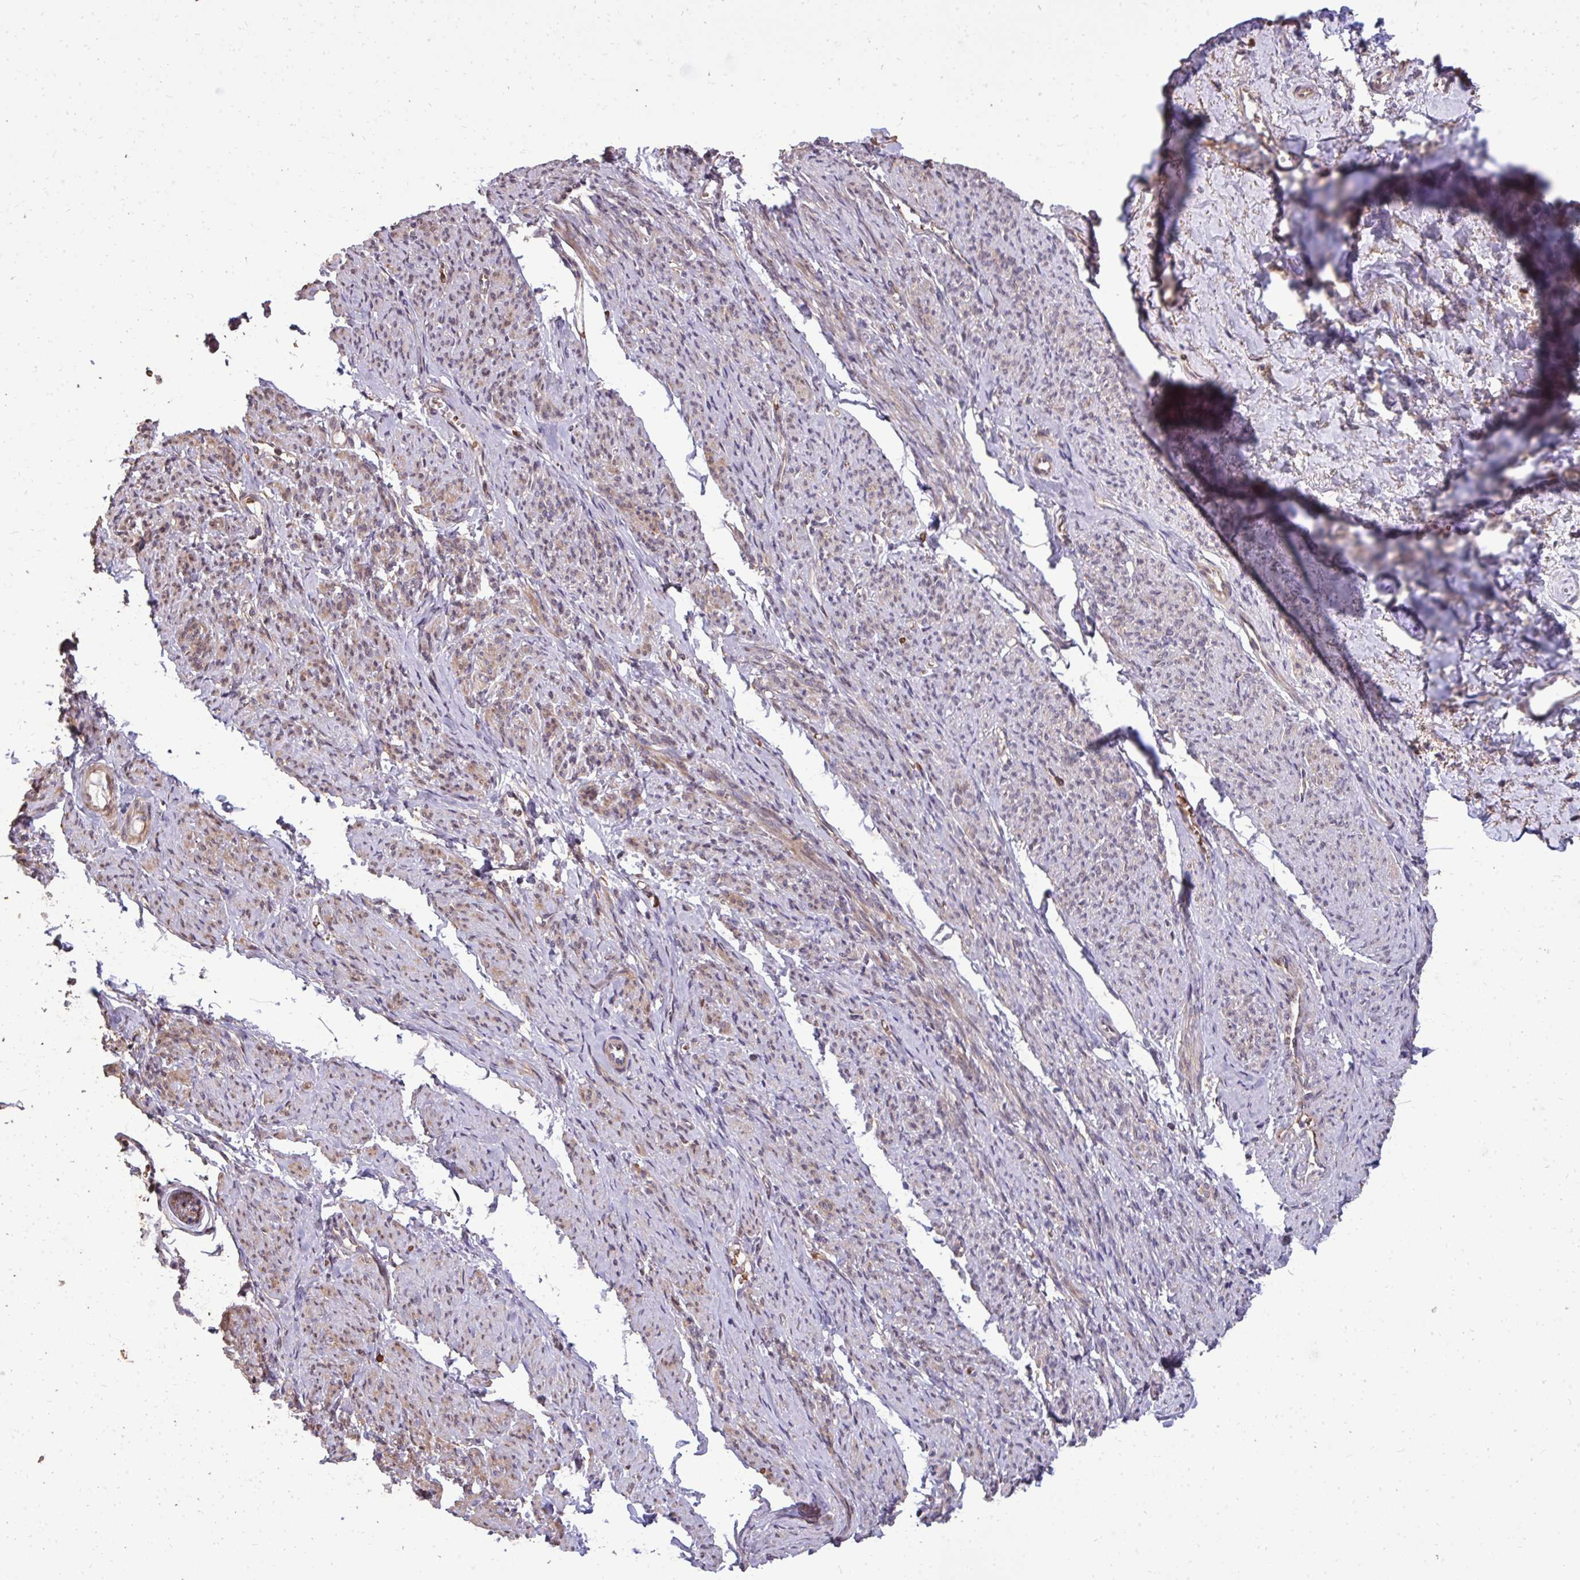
{"staining": {"intensity": "moderate", "quantity": ">75%", "location": "cytoplasmic/membranous"}, "tissue": "smooth muscle", "cell_type": "Smooth muscle cells", "image_type": "normal", "snomed": [{"axis": "morphology", "description": "Normal tissue, NOS"}, {"axis": "topography", "description": "Smooth muscle"}], "caption": "Smooth muscle stained with a protein marker exhibits moderate staining in smooth muscle cells.", "gene": "FIBCD1", "patient": {"sex": "female", "age": 65}}